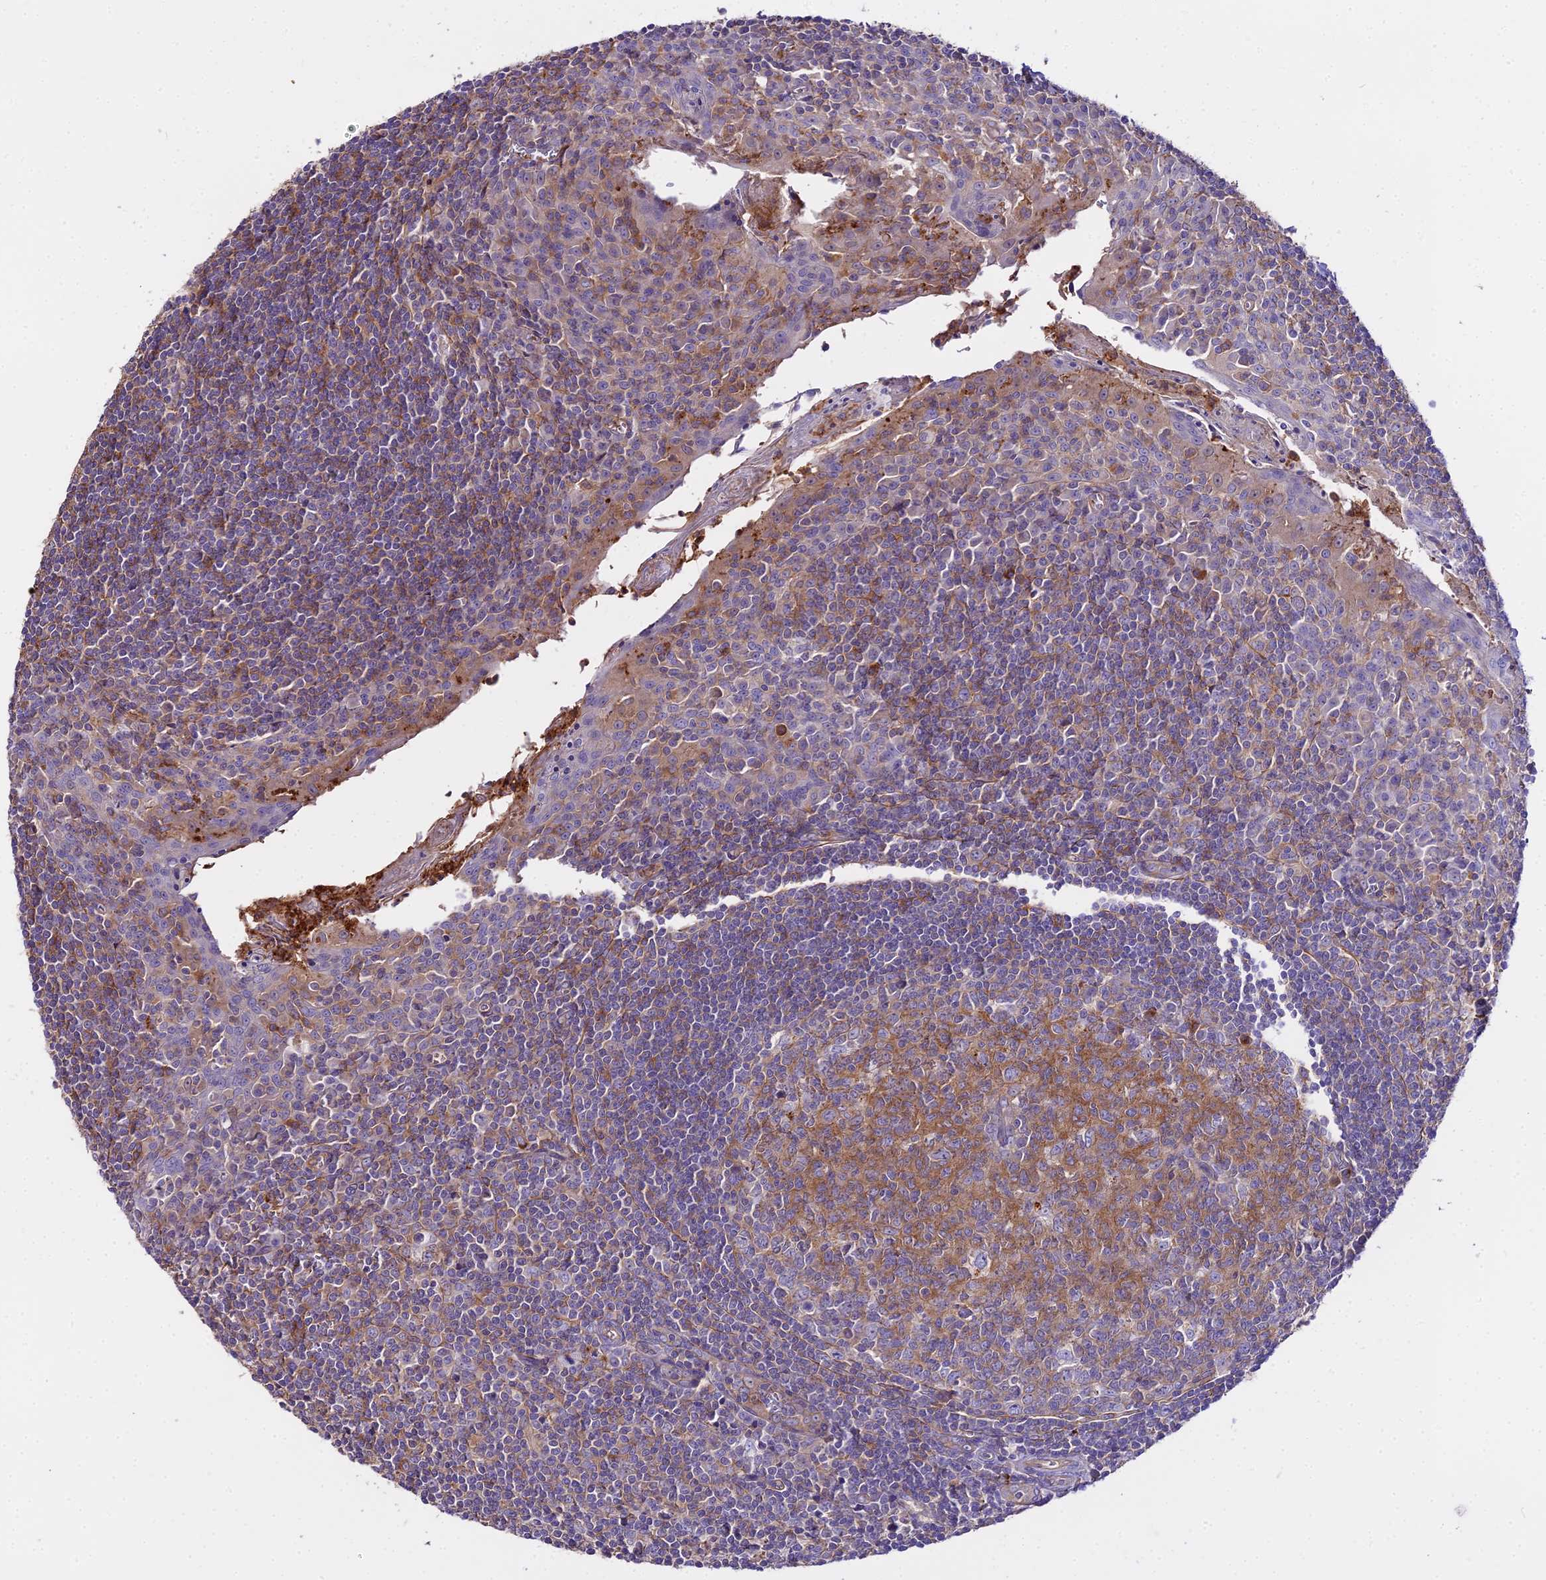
{"staining": {"intensity": "moderate", "quantity": "25%-75%", "location": "cytoplasmic/membranous"}, "tissue": "tonsil", "cell_type": "Germinal center cells", "image_type": "normal", "snomed": [{"axis": "morphology", "description": "Normal tissue, NOS"}, {"axis": "topography", "description": "Tonsil"}], "caption": "Unremarkable tonsil displays moderate cytoplasmic/membranous positivity in about 25%-75% of germinal center cells, visualized by immunohistochemistry.", "gene": "GLYAT", "patient": {"sex": "male", "age": 27}}